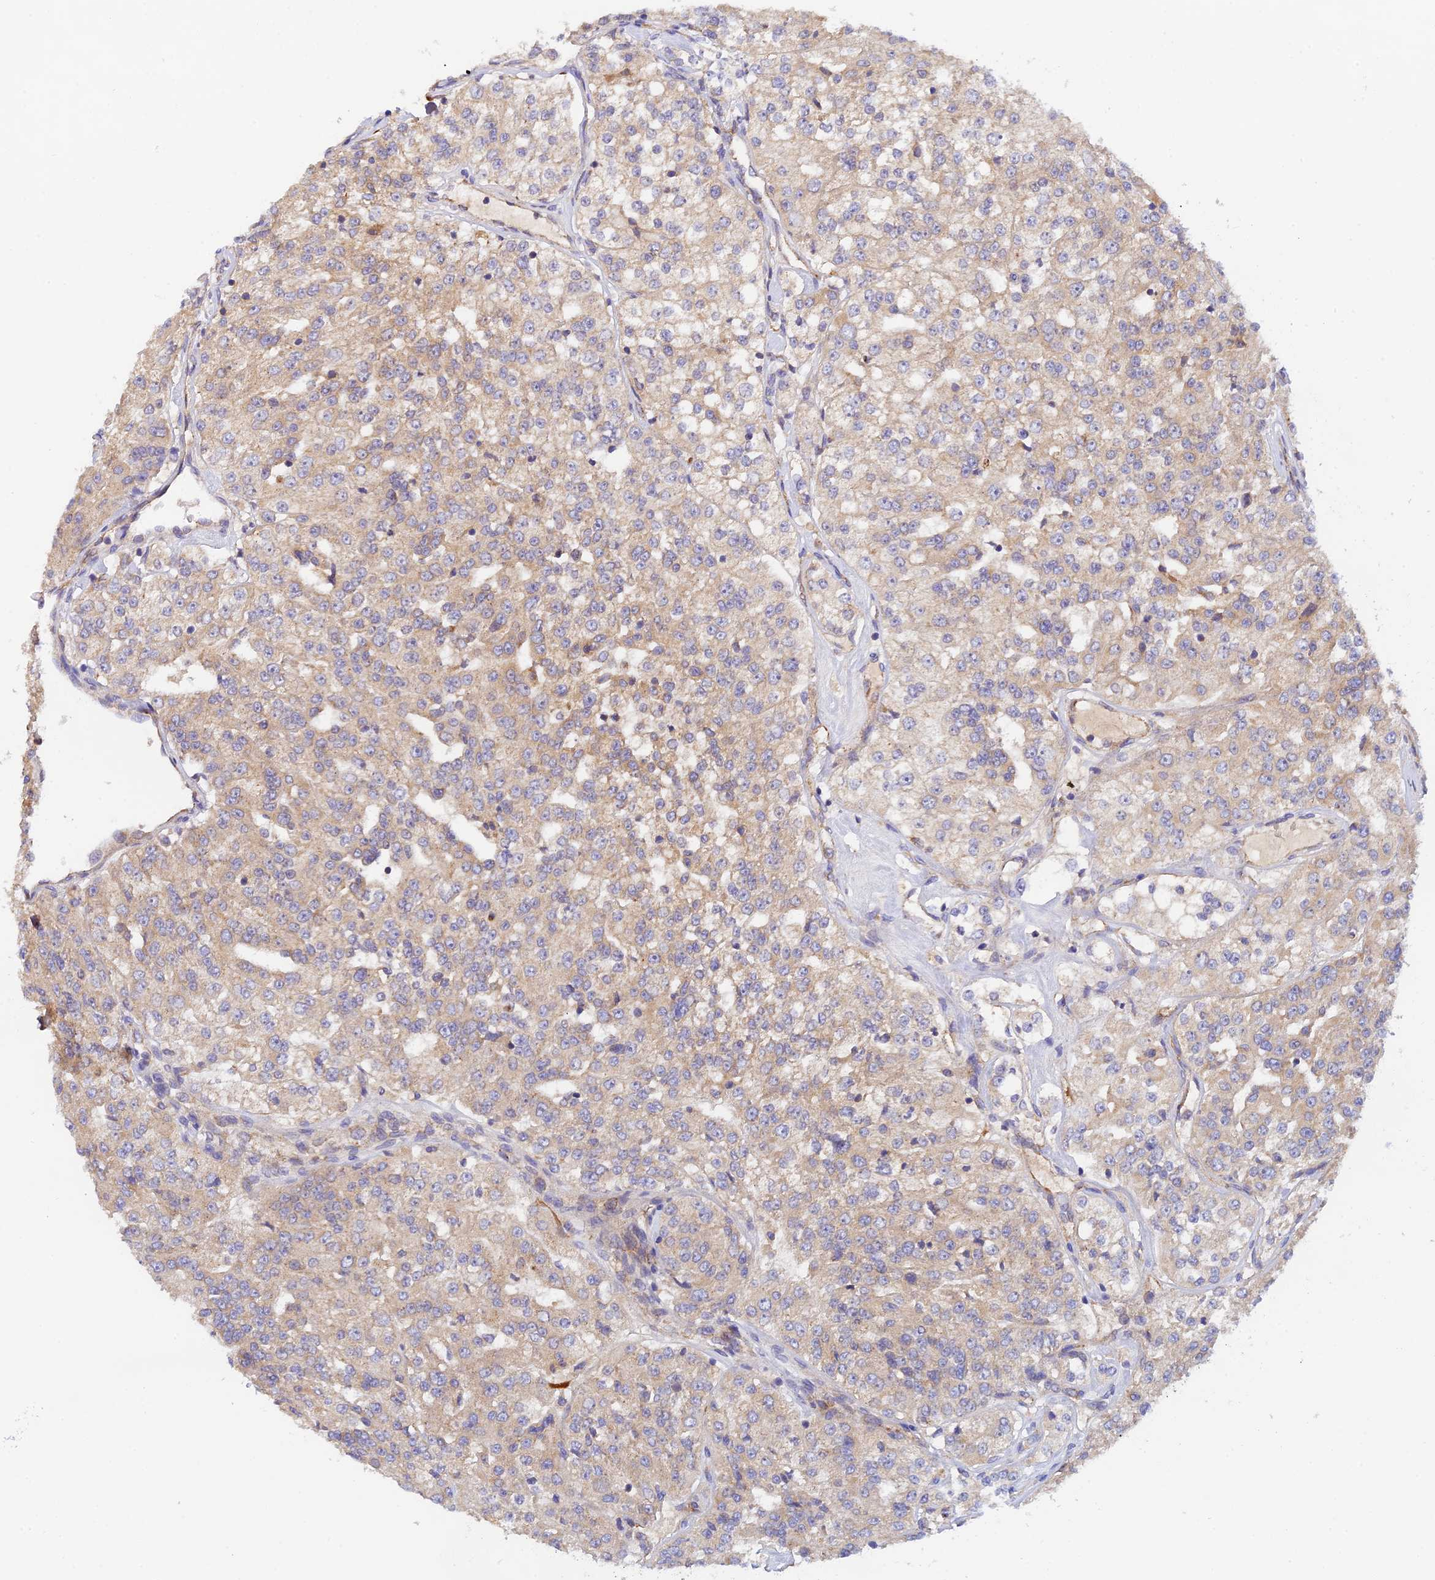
{"staining": {"intensity": "weak", "quantity": ">75%", "location": "cytoplasmic/membranous"}, "tissue": "renal cancer", "cell_type": "Tumor cells", "image_type": "cancer", "snomed": [{"axis": "morphology", "description": "Adenocarcinoma, NOS"}, {"axis": "topography", "description": "Kidney"}], "caption": "Immunohistochemistry histopathology image of neoplastic tissue: human renal cancer (adenocarcinoma) stained using immunohistochemistry (IHC) exhibits low levels of weak protein expression localized specifically in the cytoplasmic/membranous of tumor cells, appearing as a cytoplasmic/membranous brown color.", "gene": "RANBP6", "patient": {"sex": "female", "age": 63}}